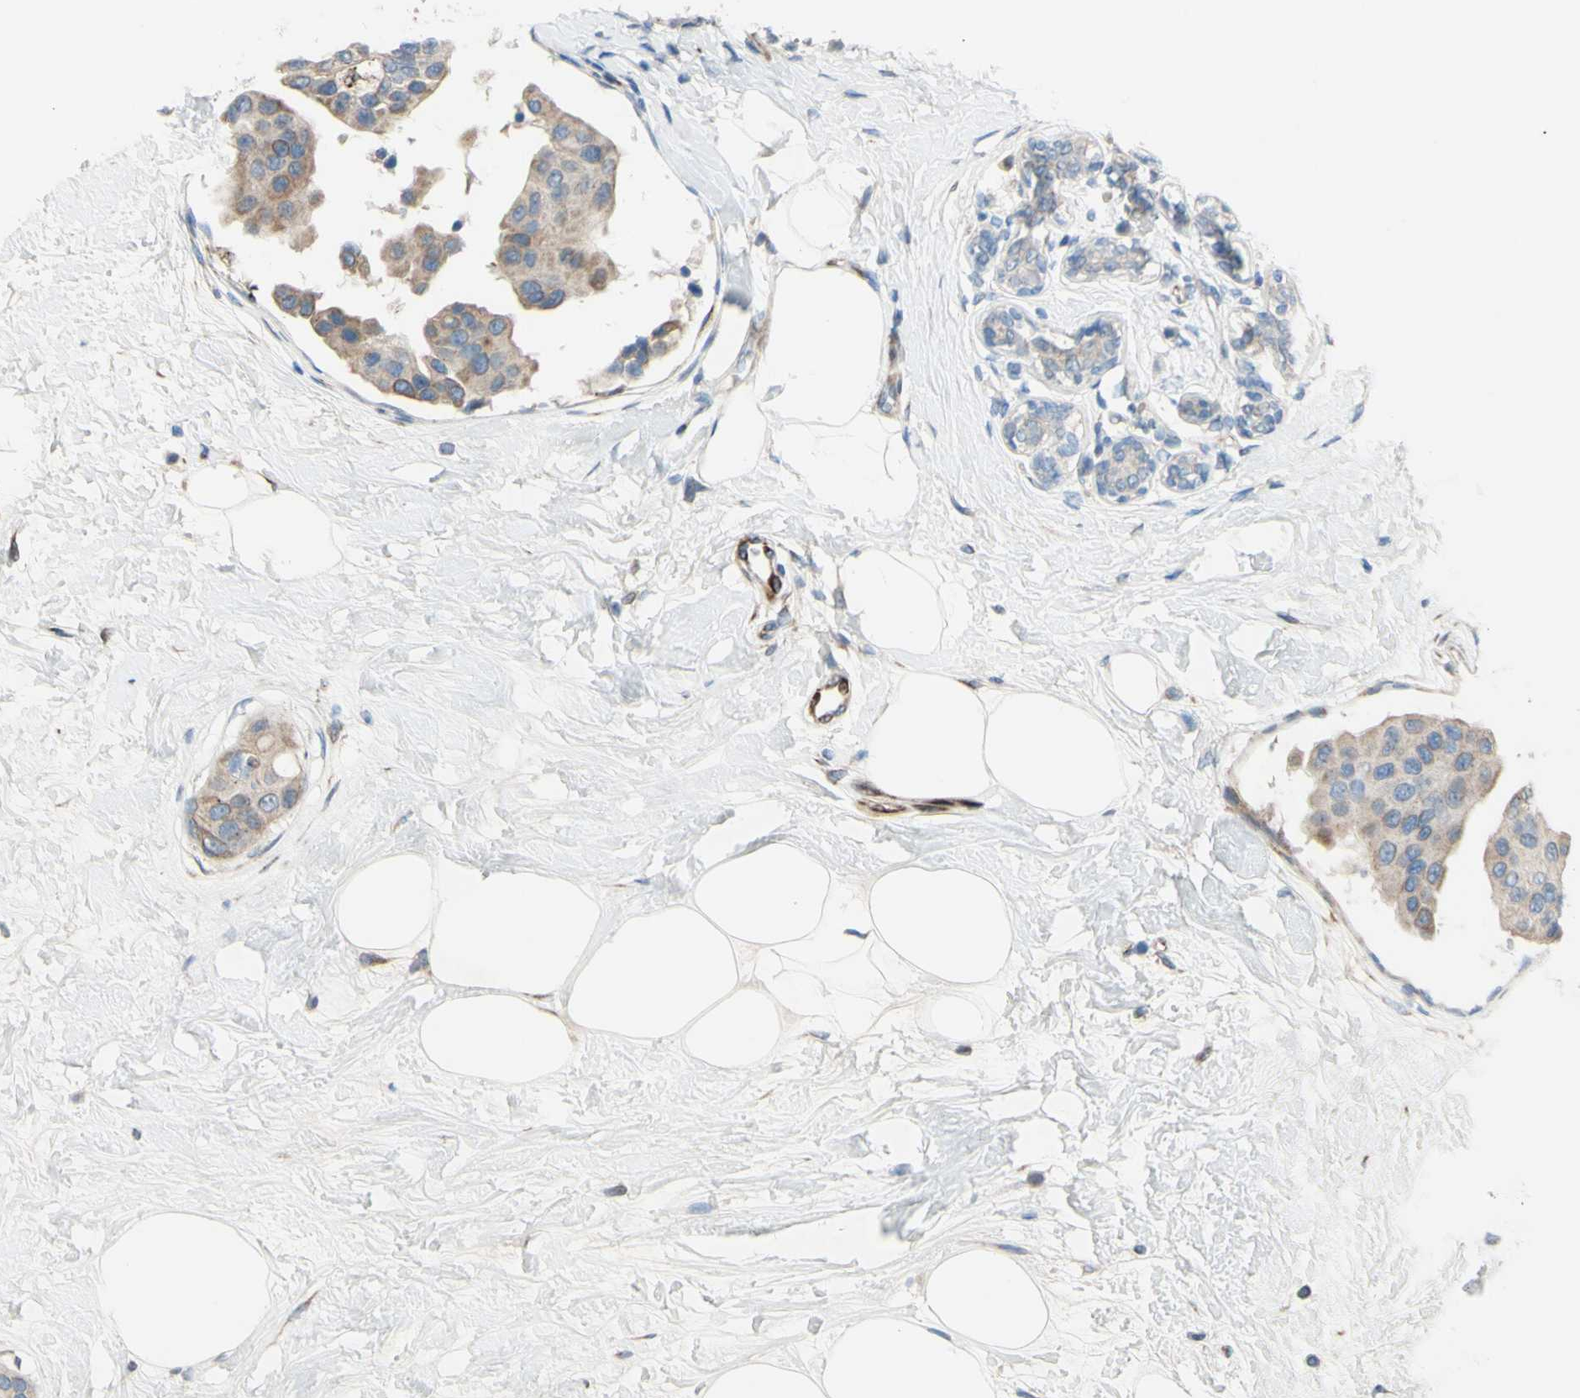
{"staining": {"intensity": "weak", "quantity": ">75%", "location": "cytoplasmic/membranous"}, "tissue": "breast cancer", "cell_type": "Tumor cells", "image_type": "cancer", "snomed": [{"axis": "morphology", "description": "Normal tissue, NOS"}, {"axis": "morphology", "description": "Duct carcinoma"}, {"axis": "topography", "description": "Breast"}], "caption": "Protein expression by immunohistochemistry demonstrates weak cytoplasmic/membranous staining in approximately >75% of tumor cells in breast infiltrating ductal carcinoma. (DAB (3,3'-diaminobenzidine) IHC with brightfield microscopy, high magnification).", "gene": "CDCP1", "patient": {"sex": "female", "age": 39}}